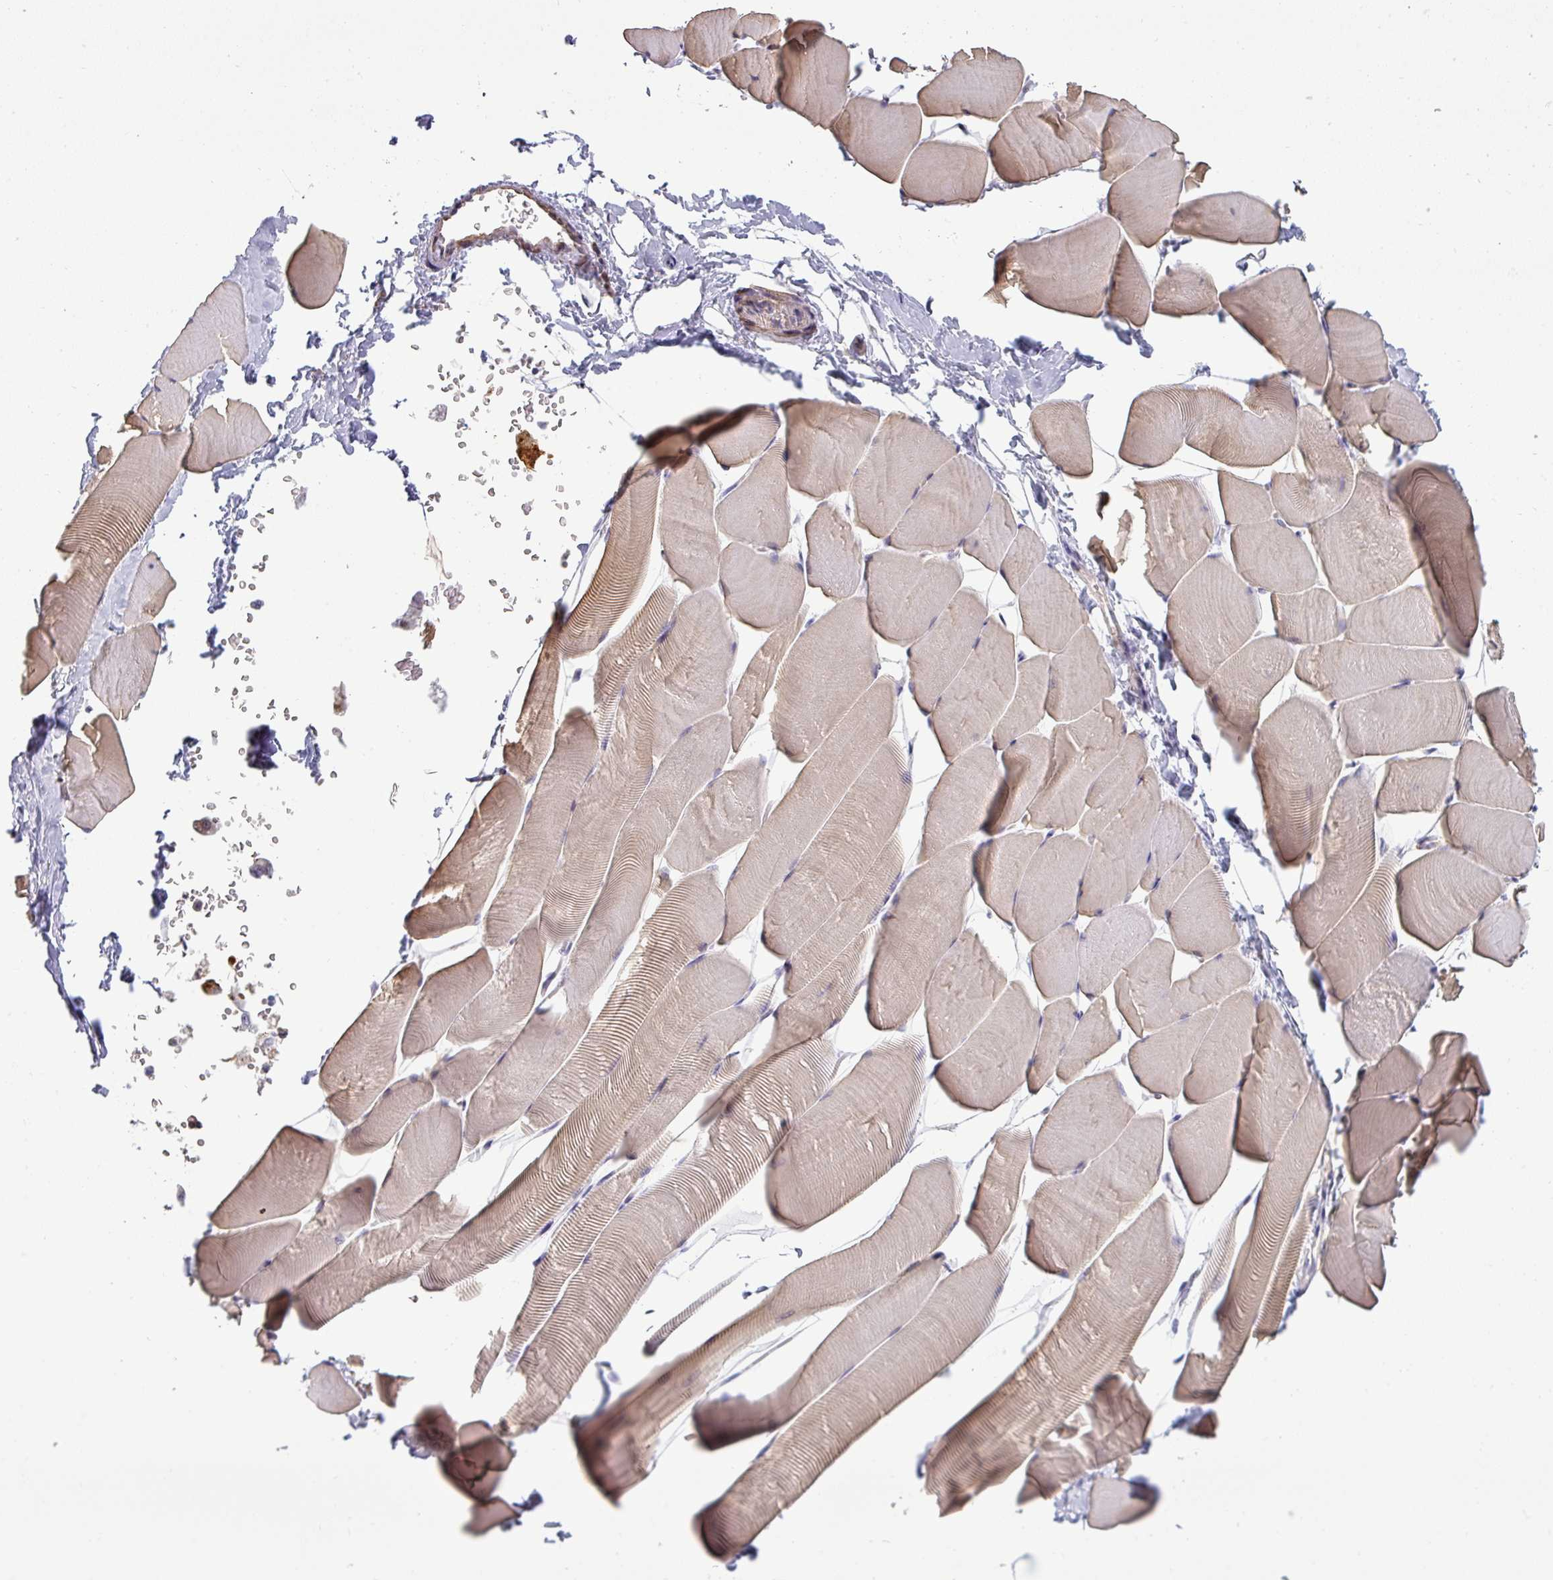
{"staining": {"intensity": "weak", "quantity": "25%-75%", "location": "cytoplasmic/membranous"}, "tissue": "skeletal muscle", "cell_type": "Myocytes", "image_type": "normal", "snomed": [{"axis": "morphology", "description": "Normal tissue, NOS"}, {"axis": "topography", "description": "Skeletal muscle"}], "caption": "A high-resolution histopathology image shows immunohistochemistry (IHC) staining of normal skeletal muscle, which shows weak cytoplasmic/membranous positivity in about 25%-75% of myocytes.", "gene": "ZNF835", "patient": {"sex": "male", "age": 25}}